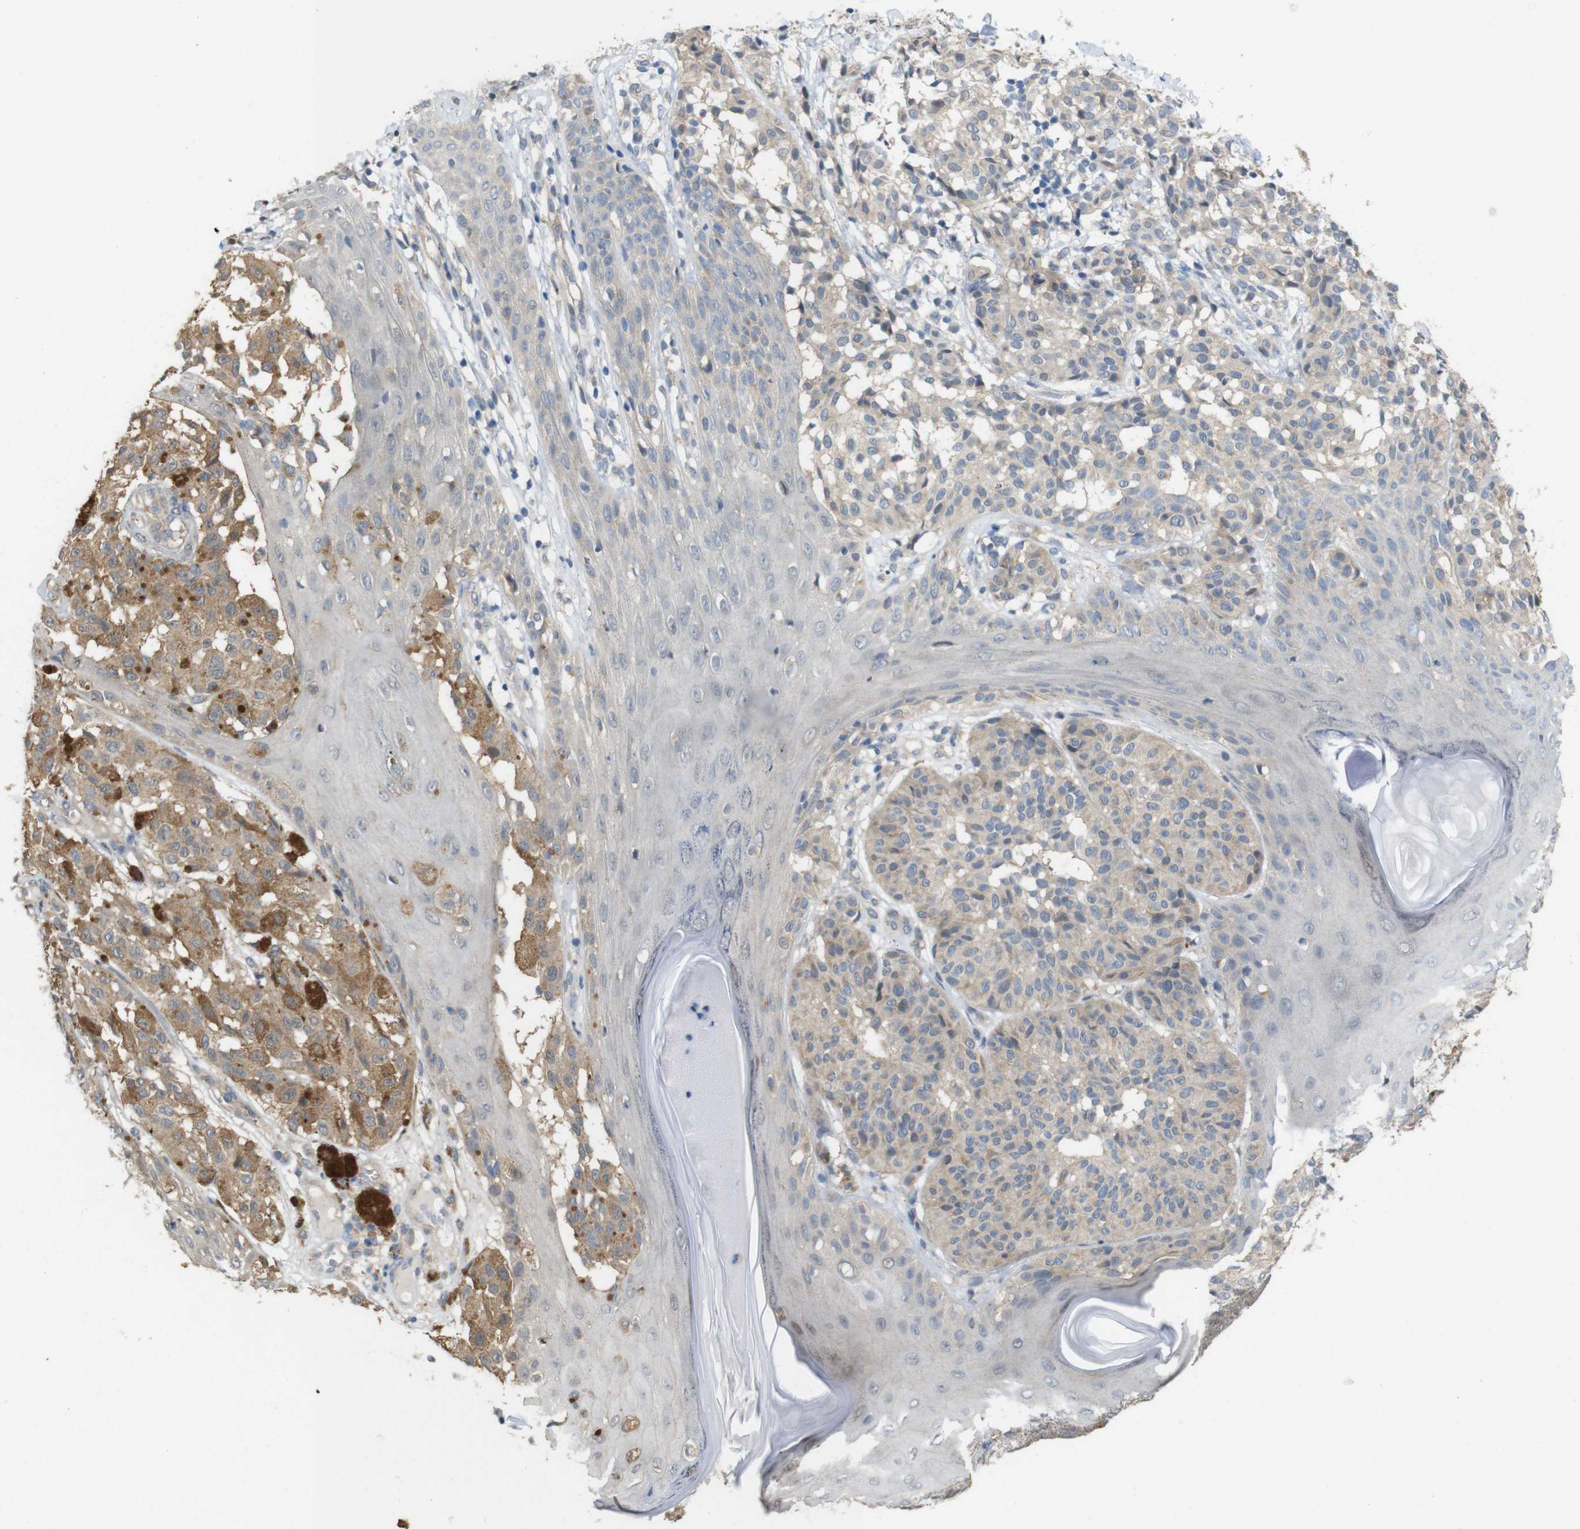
{"staining": {"intensity": "weak", "quantity": ">75%", "location": "cytoplasmic/membranous"}, "tissue": "melanoma", "cell_type": "Tumor cells", "image_type": "cancer", "snomed": [{"axis": "morphology", "description": "Malignant melanoma, NOS"}, {"axis": "topography", "description": "Skin"}], "caption": "Protein staining demonstrates weak cytoplasmic/membranous expression in about >75% of tumor cells in malignant melanoma.", "gene": "CDC34", "patient": {"sex": "female", "age": 46}}